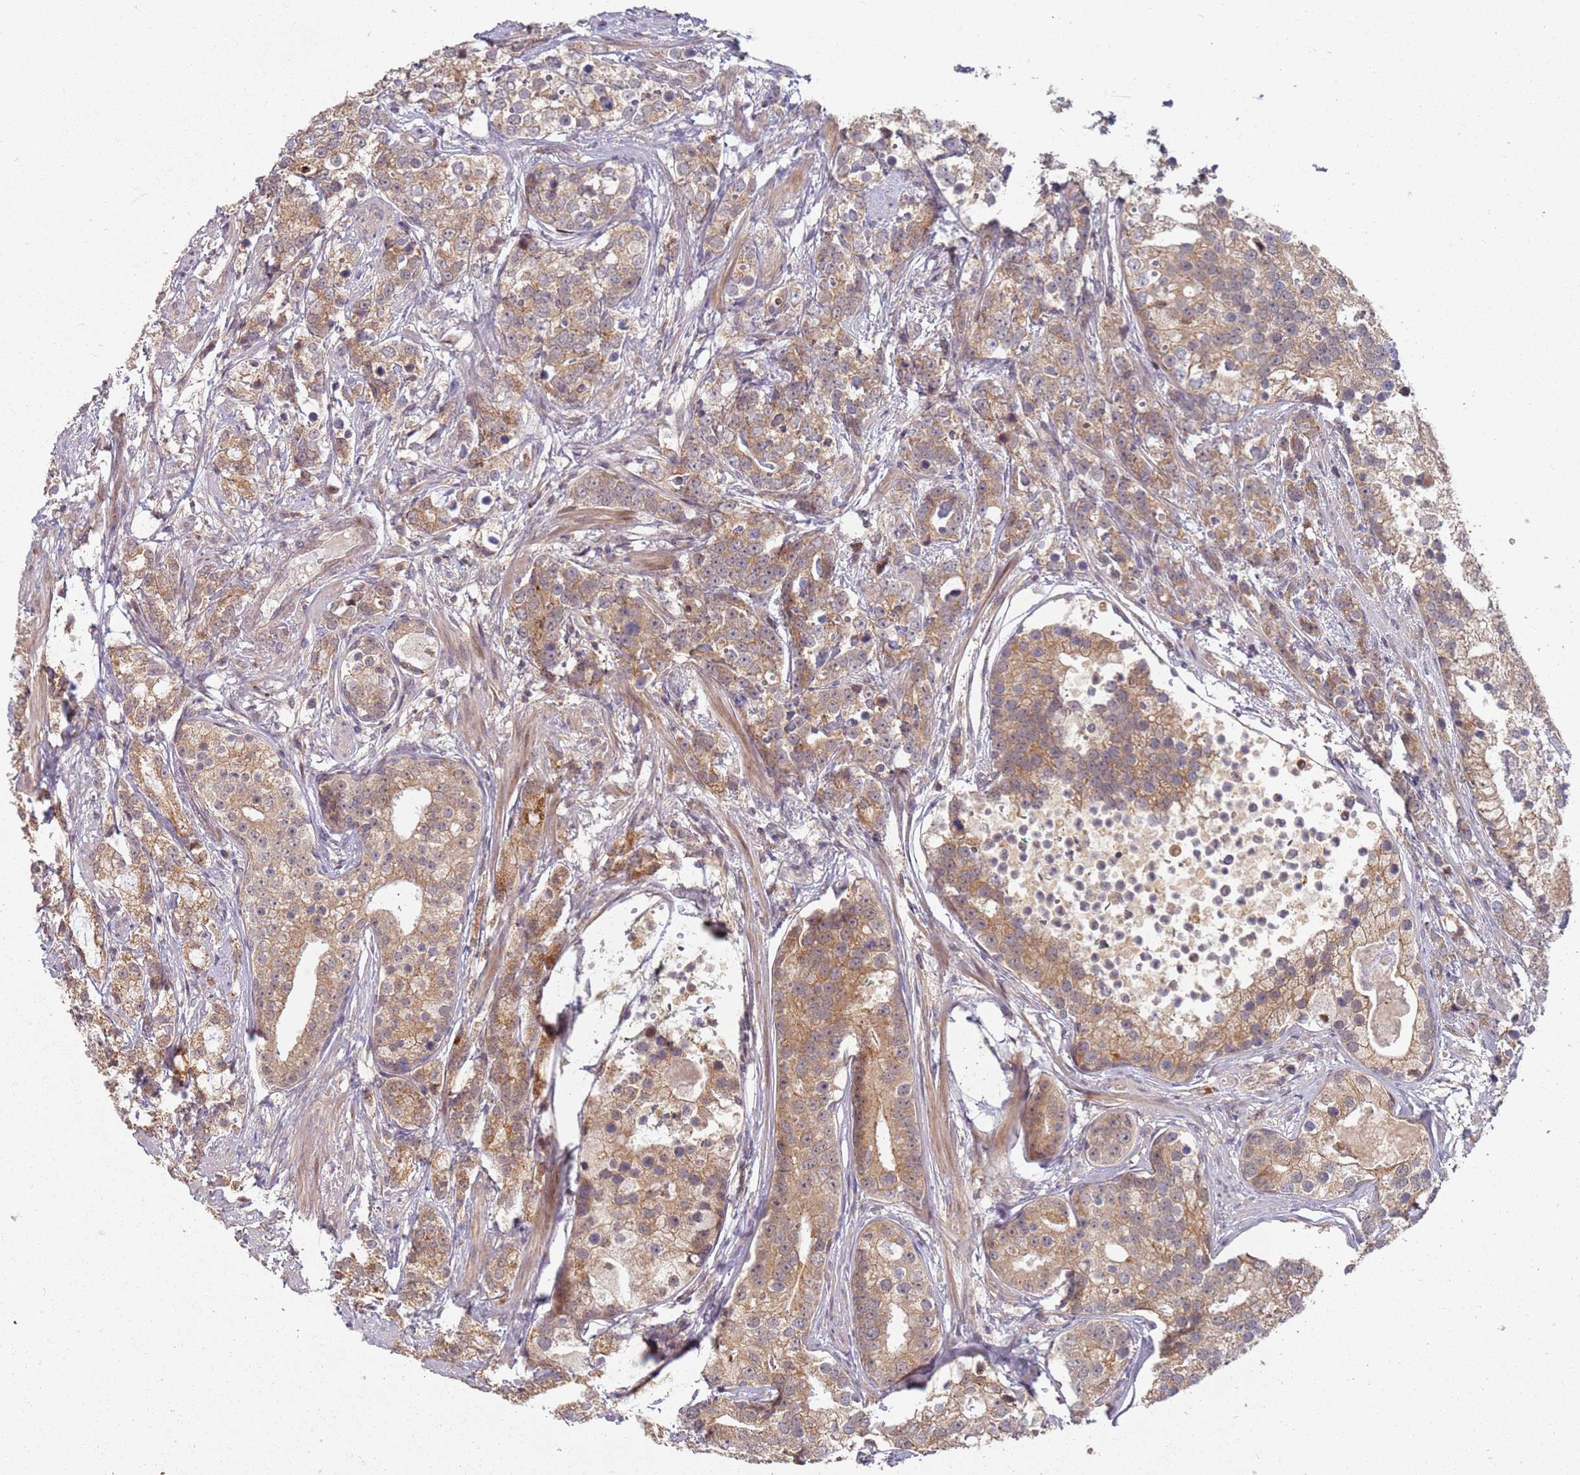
{"staining": {"intensity": "weak", "quantity": ">75%", "location": "cytoplasmic/membranous"}, "tissue": "prostate cancer", "cell_type": "Tumor cells", "image_type": "cancer", "snomed": [{"axis": "morphology", "description": "Adenocarcinoma, High grade"}, {"axis": "topography", "description": "Prostate"}], "caption": "Brown immunohistochemical staining in high-grade adenocarcinoma (prostate) reveals weak cytoplasmic/membranous positivity in about >75% of tumor cells. (DAB (3,3'-diaminobenzidine) IHC with brightfield microscopy, high magnification).", "gene": "MPEG1", "patient": {"sex": "male", "age": 69}}